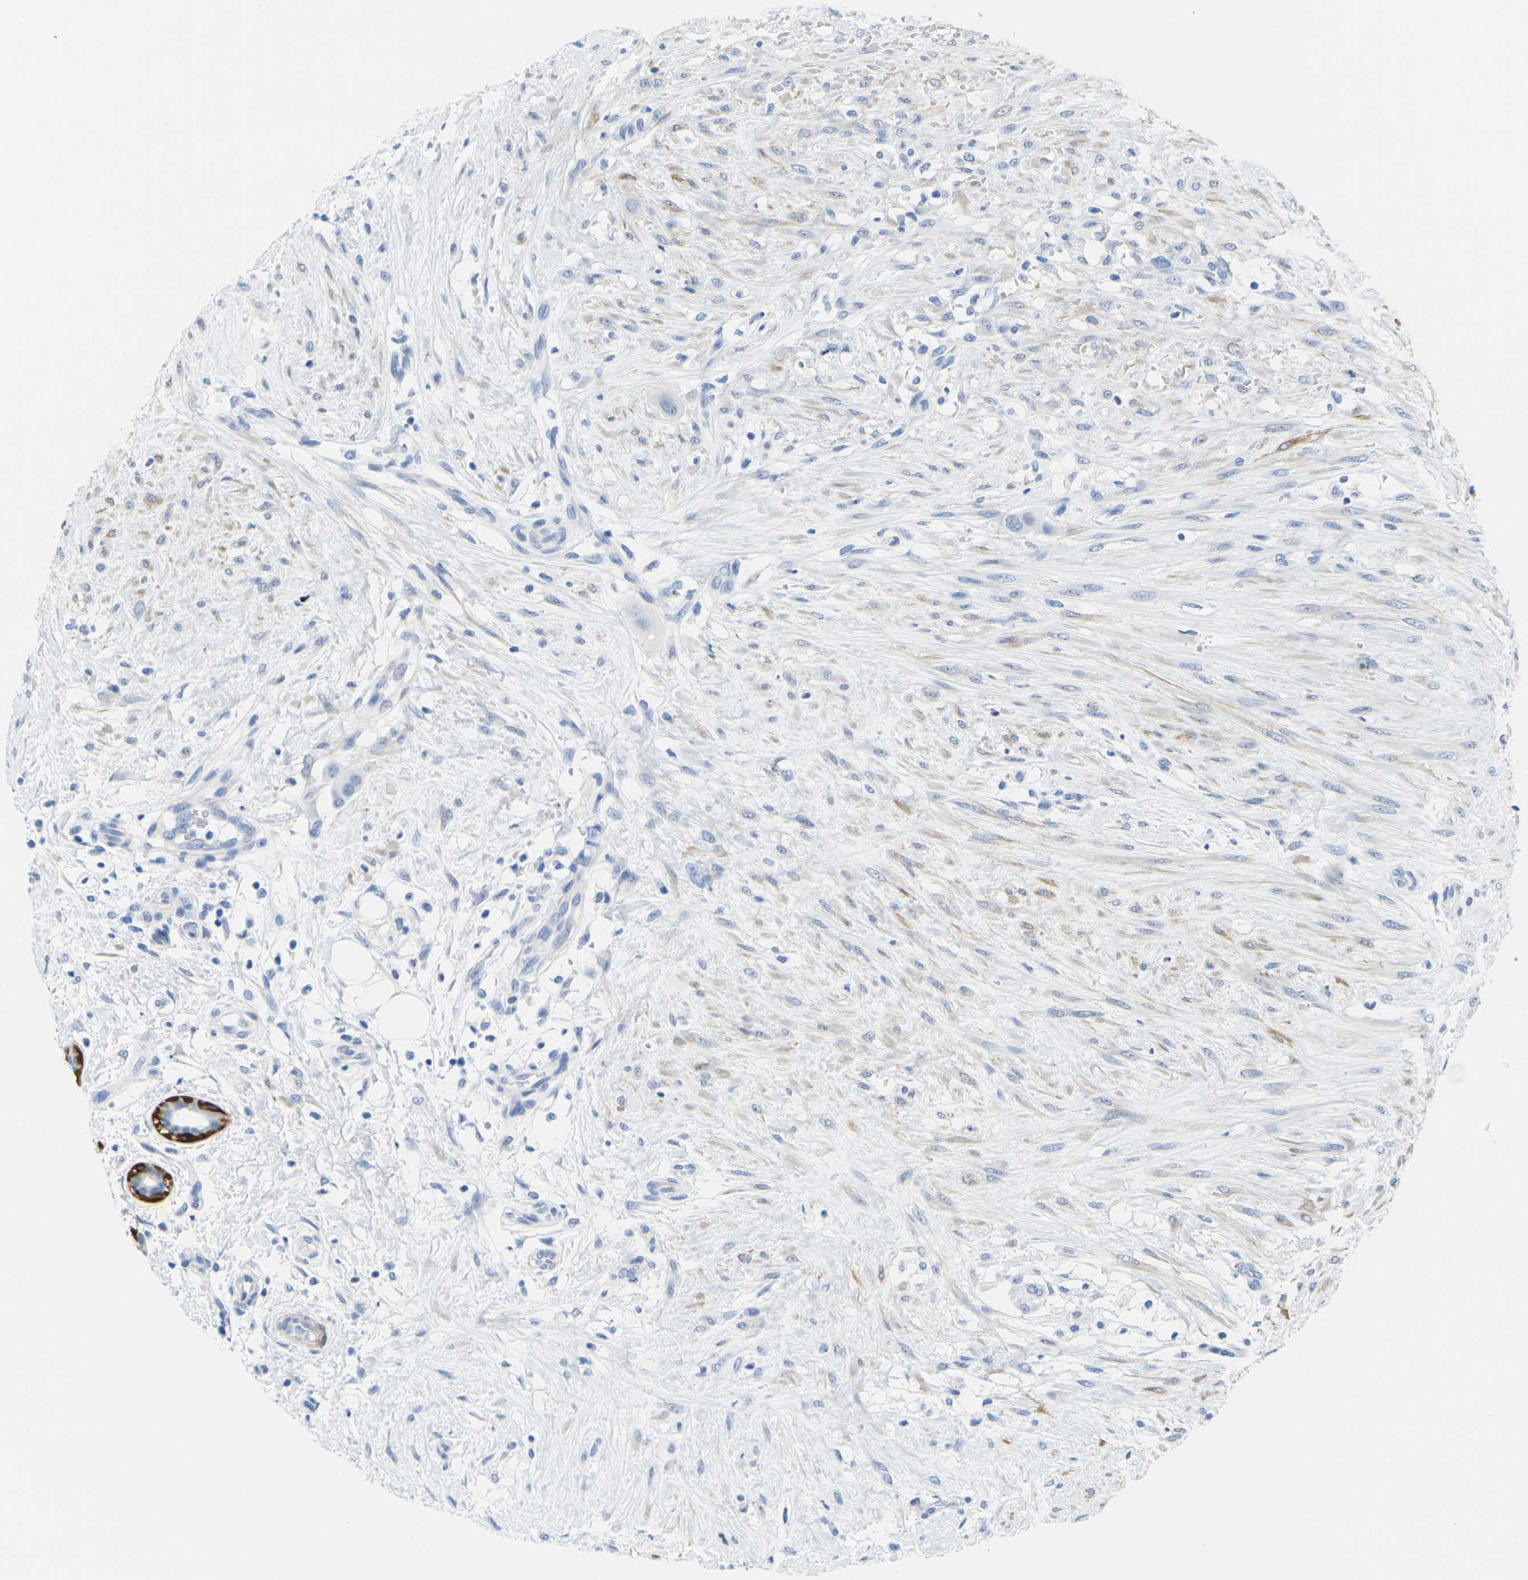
{"staining": {"intensity": "negative", "quantity": "none", "location": "none"}, "tissue": "breast cancer", "cell_type": "Tumor cells", "image_type": "cancer", "snomed": [{"axis": "morphology", "description": "Duct carcinoma"}, {"axis": "topography", "description": "Breast"}], "caption": "This photomicrograph is of breast cancer stained with immunohistochemistry to label a protein in brown with the nuclei are counter-stained blue. There is no staining in tumor cells. Brightfield microscopy of immunohistochemistry stained with DAB (brown) and hematoxylin (blue), captured at high magnification.", "gene": "CNN1", "patient": {"sex": "female", "age": 40}}